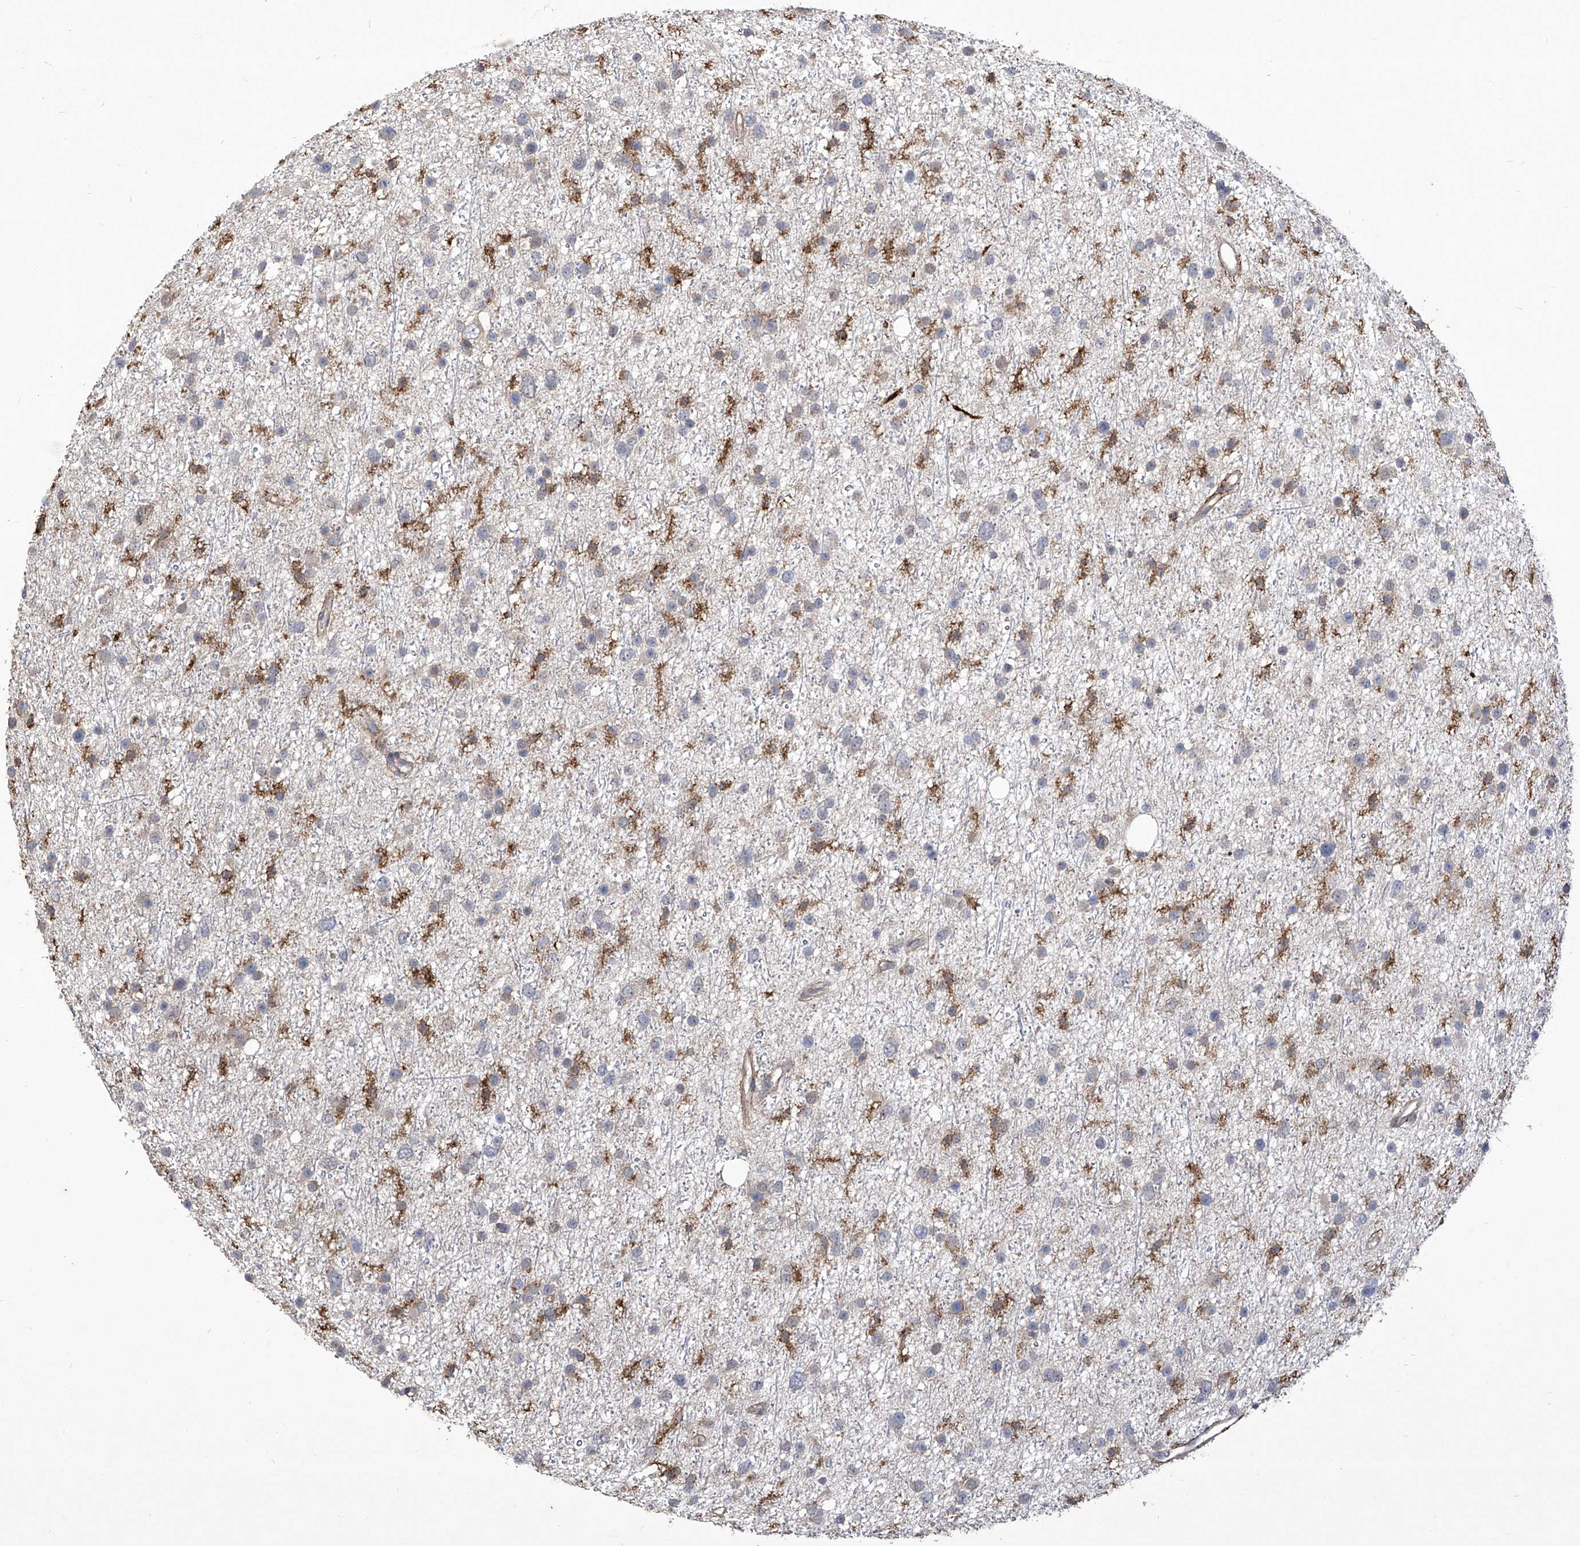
{"staining": {"intensity": "negative", "quantity": "none", "location": "none"}, "tissue": "glioma", "cell_type": "Tumor cells", "image_type": "cancer", "snomed": [{"axis": "morphology", "description": "Glioma, malignant, Low grade"}, {"axis": "topography", "description": "Cerebral cortex"}], "caption": "Tumor cells show no significant protein positivity in glioma. (DAB immunohistochemistry (IHC), high magnification).", "gene": "TXNIP", "patient": {"sex": "female", "age": 39}}